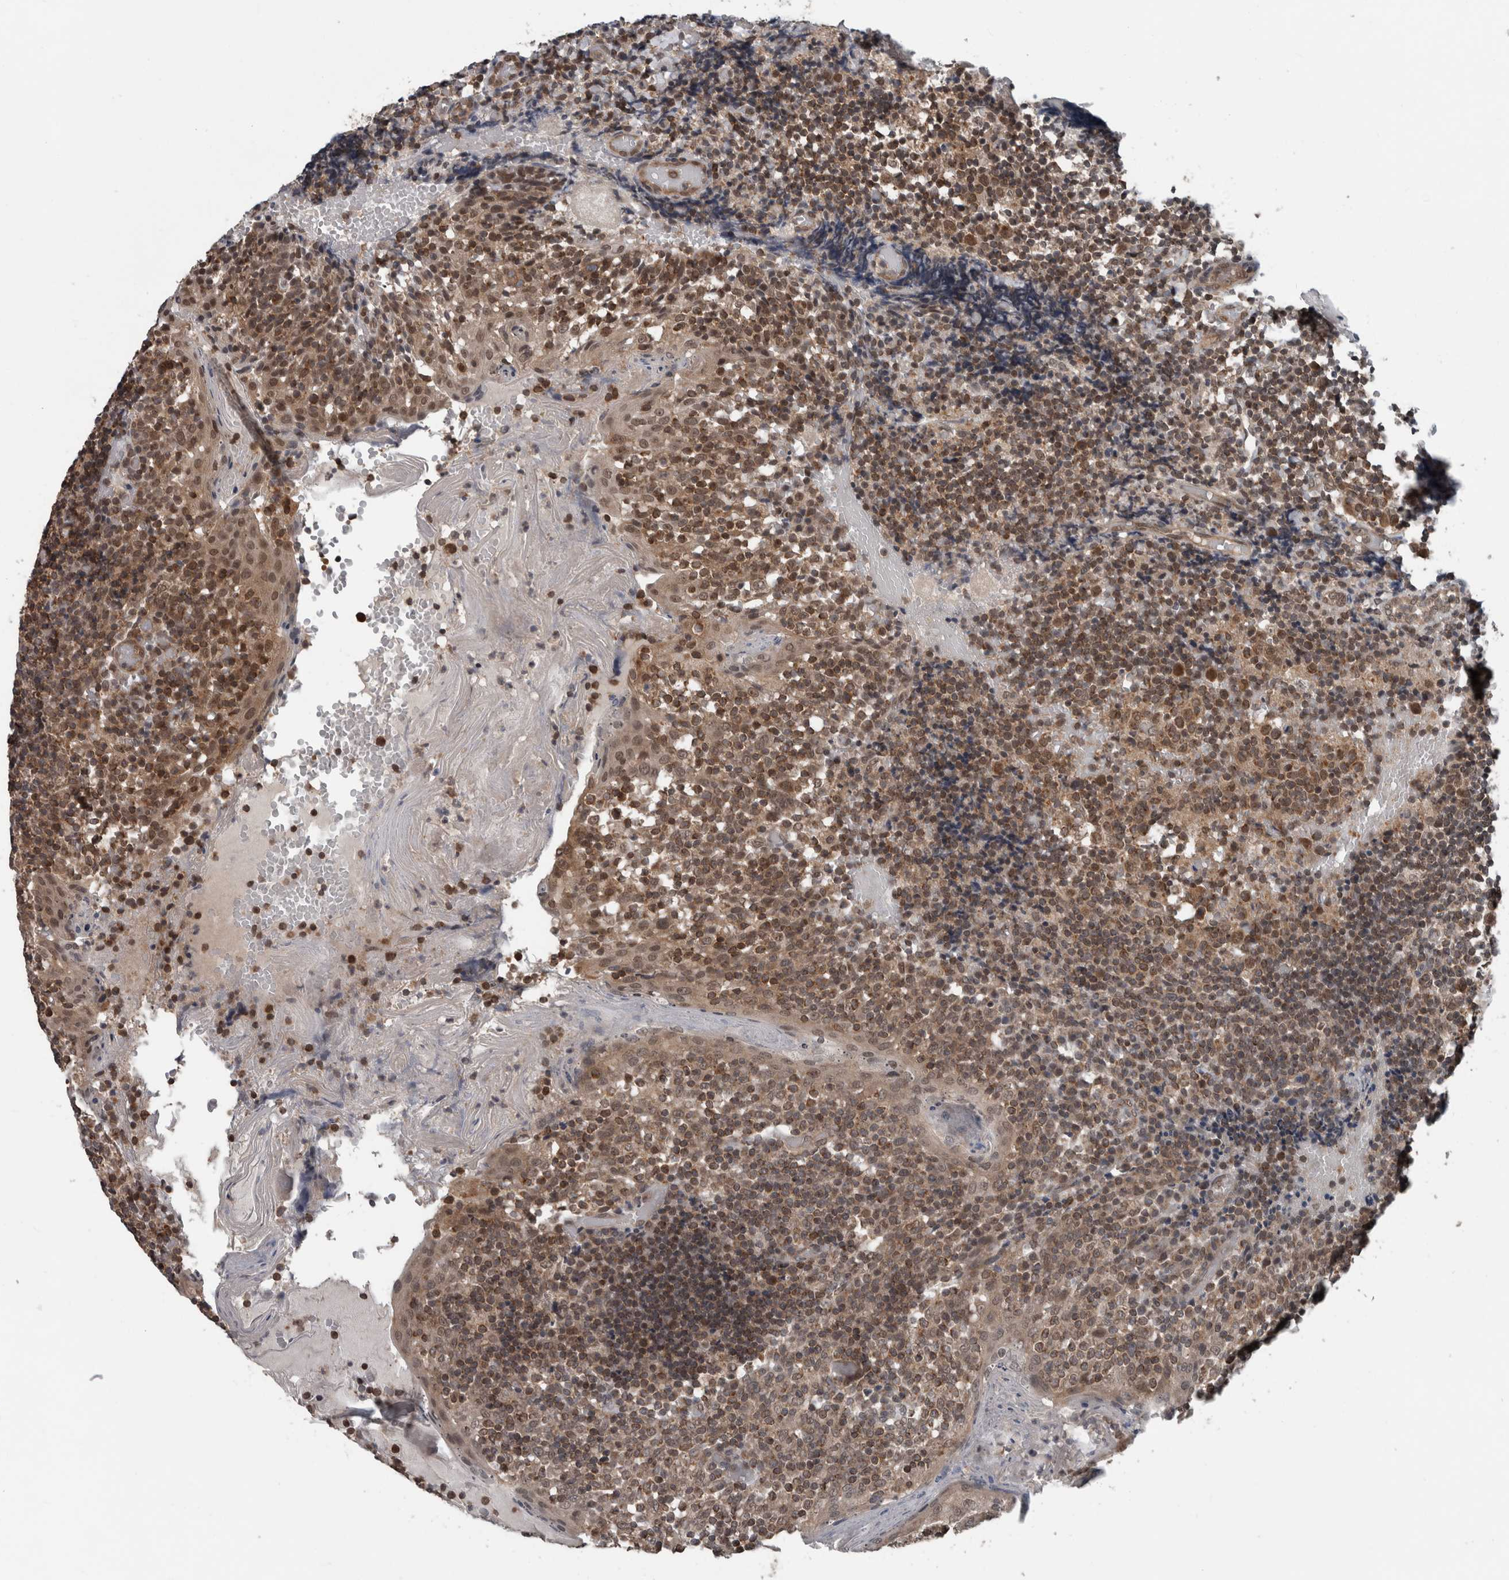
{"staining": {"intensity": "moderate", "quantity": ">75%", "location": "cytoplasmic/membranous"}, "tissue": "tonsil", "cell_type": "Germinal center cells", "image_type": "normal", "snomed": [{"axis": "morphology", "description": "Normal tissue, NOS"}, {"axis": "topography", "description": "Tonsil"}], "caption": "Moderate cytoplasmic/membranous protein positivity is identified in about >75% of germinal center cells in tonsil. The protein of interest is stained brown, and the nuclei are stained in blue (DAB (3,3'-diaminobenzidine) IHC with brightfield microscopy, high magnification).", "gene": "ENY2", "patient": {"sex": "female", "age": 19}}